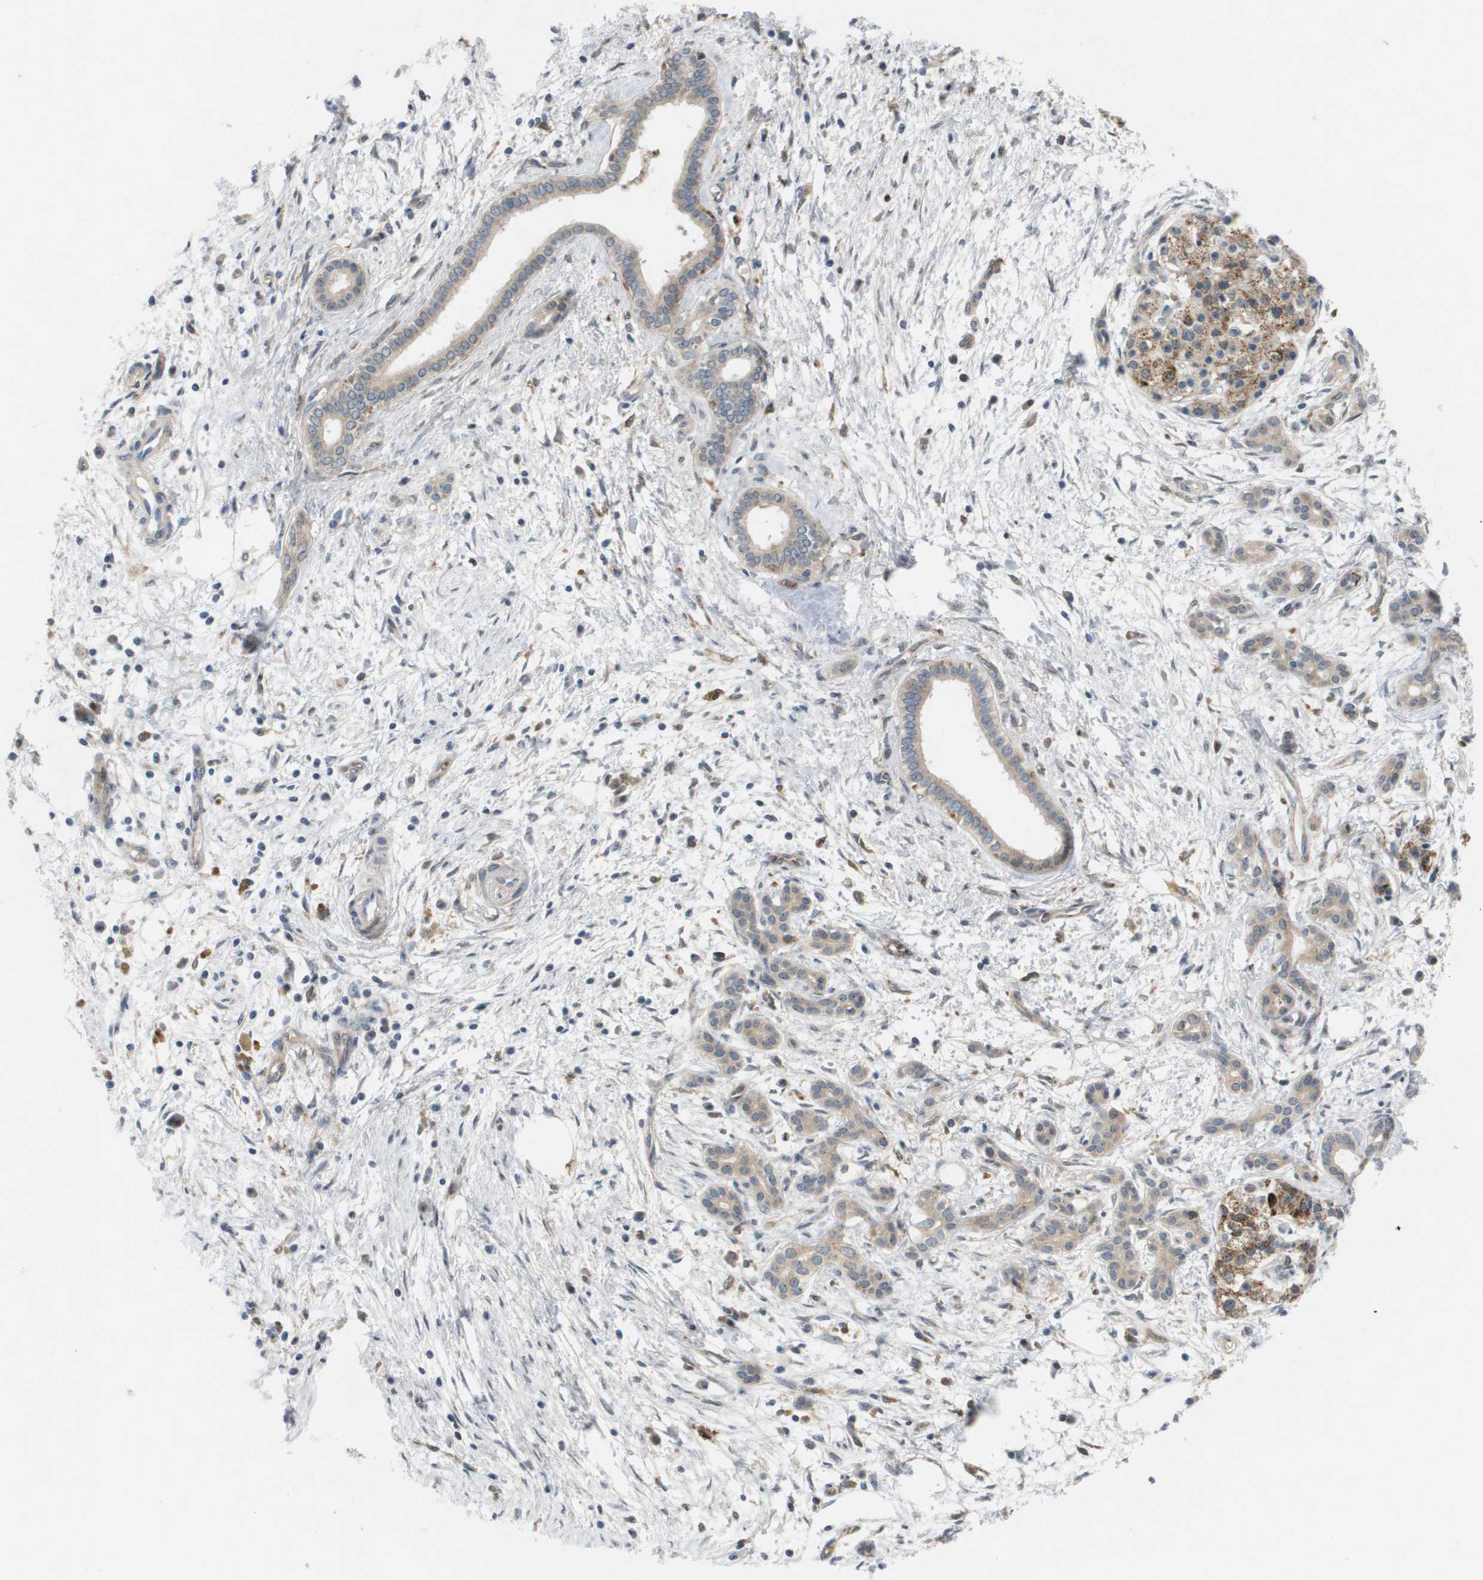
{"staining": {"intensity": "weak", "quantity": "25%-75%", "location": "cytoplasmic/membranous"}, "tissue": "pancreatic cancer", "cell_type": "Tumor cells", "image_type": "cancer", "snomed": [{"axis": "morphology", "description": "Adenocarcinoma, NOS"}, {"axis": "topography", "description": "Pancreas"}], "caption": "Immunohistochemistry (IHC) histopathology image of neoplastic tissue: pancreatic adenocarcinoma stained using immunohistochemistry reveals low levels of weak protein expression localized specifically in the cytoplasmic/membranous of tumor cells, appearing as a cytoplasmic/membranous brown color.", "gene": "PALD1", "patient": {"sex": "female", "age": 70}}